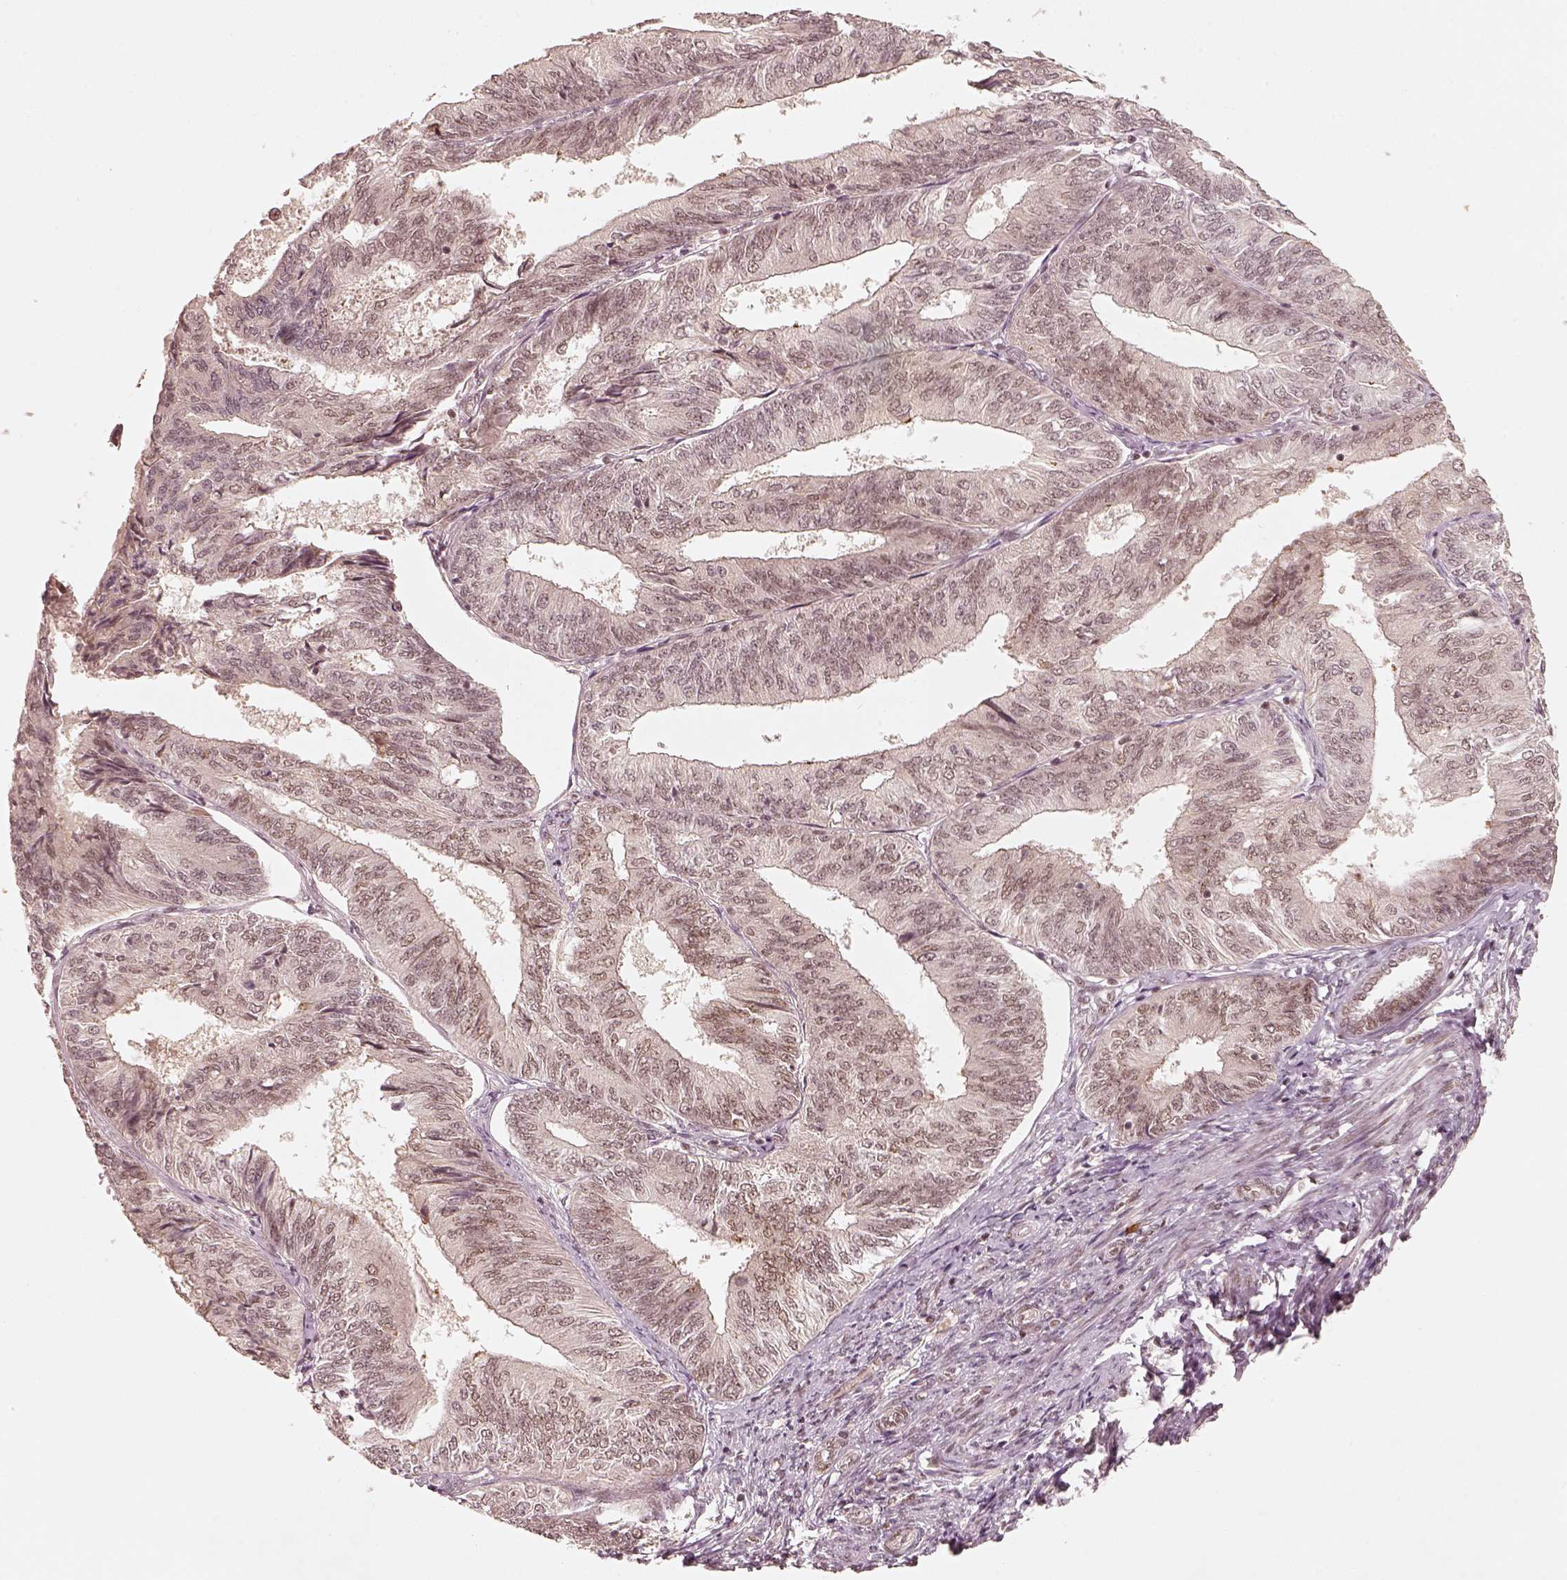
{"staining": {"intensity": "weak", "quantity": "25%-75%", "location": "nuclear"}, "tissue": "endometrial cancer", "cell_type": "Tumor cells", "image_type": "cancer", "snomed": [{"axis": "morphology", "description": "Adenocarcinoma, NOS"}, {"axis": "topography", "description": "Endometrium"}], "caption": "Protein analysis of endometrial cancer tissue demonstrates weak nuclear positivity in approximately 25%-75% of tumor cells.", "gene": "GMEB2", "patient": {"sex": "female", "age": 58}}